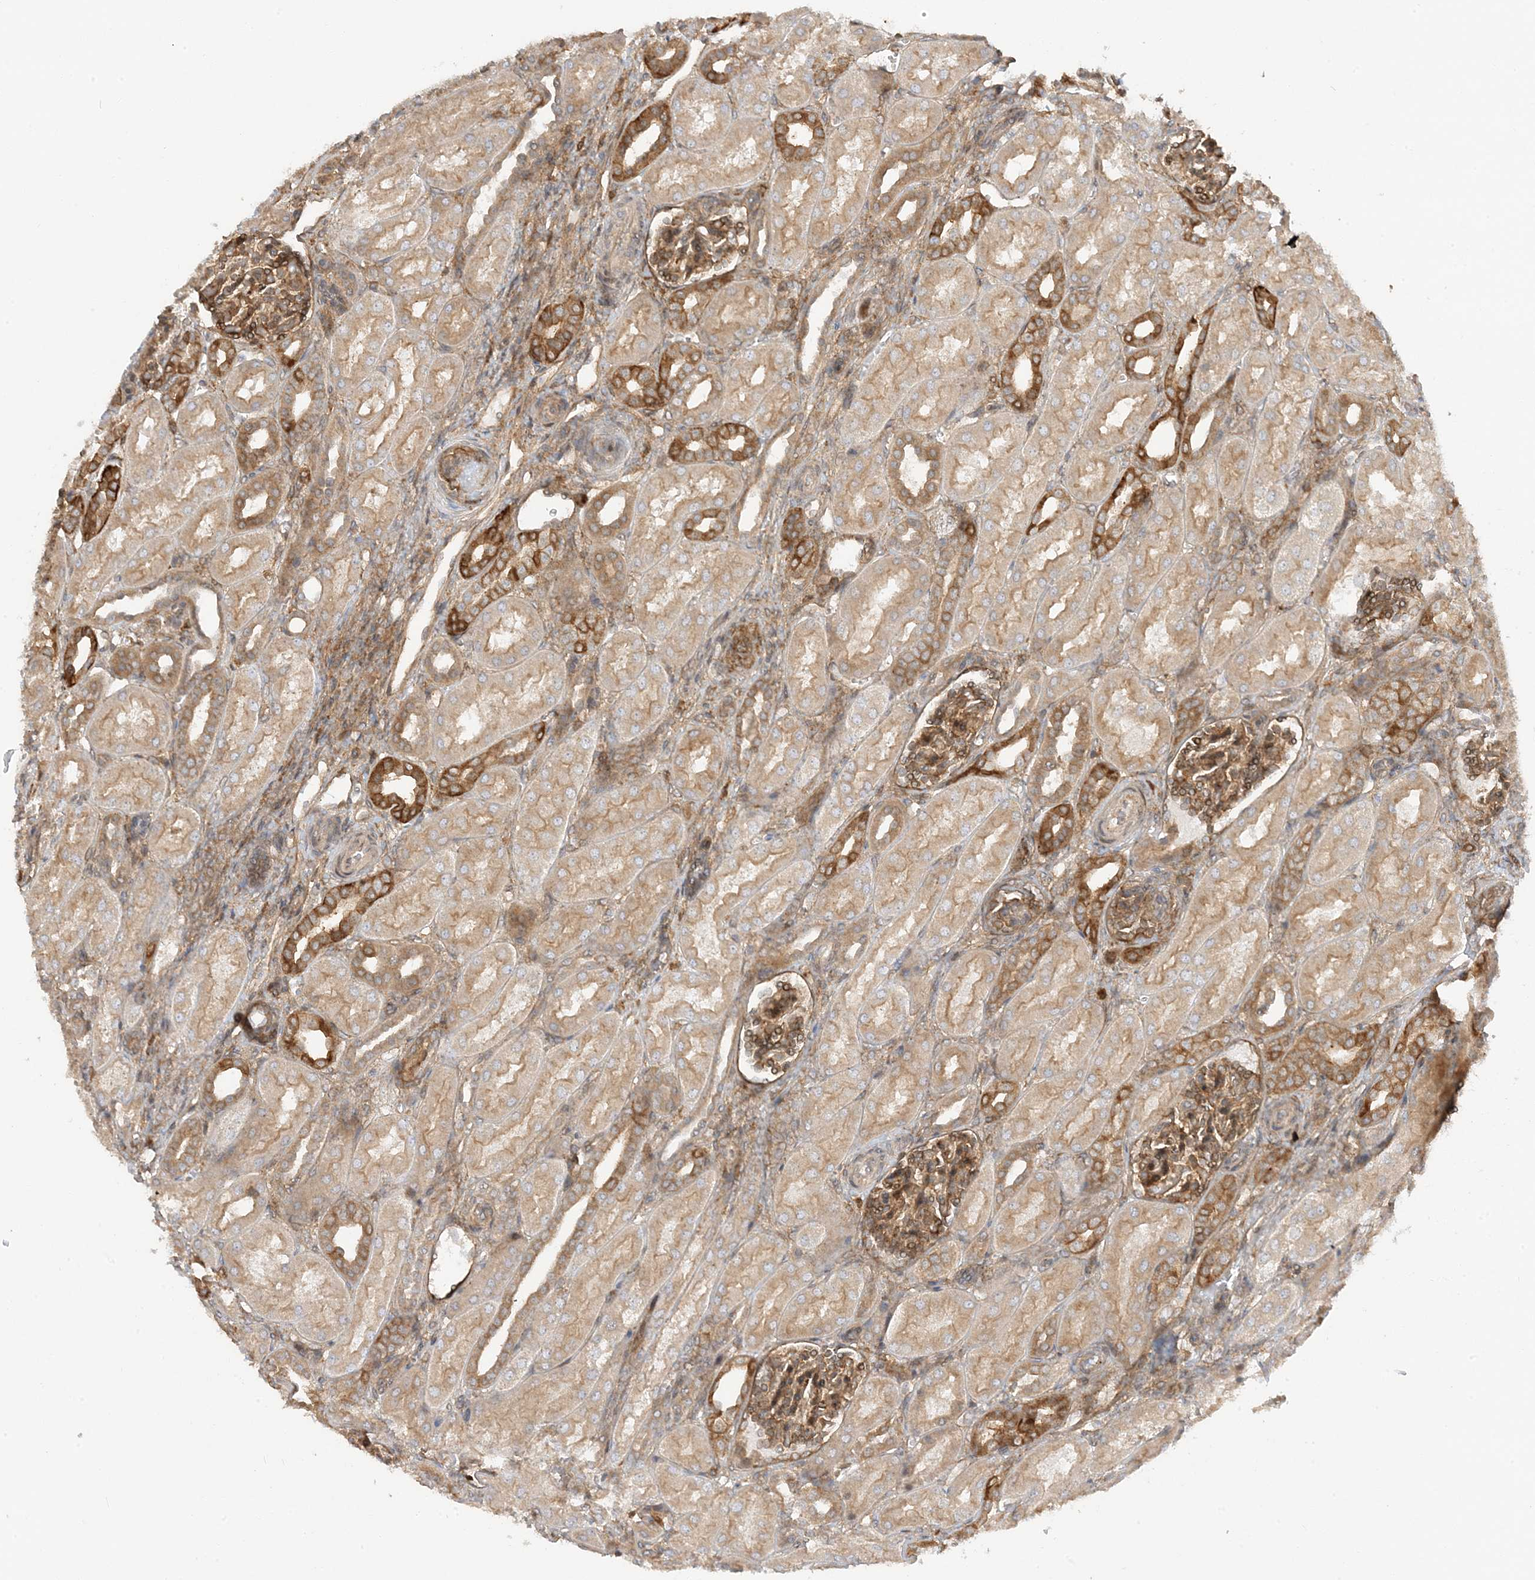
{"staining": {"intensity": "moderate", "quantity": ">75%", "location": "cytoplasmic/membranous"}, "tissue": "kidney", "cell_type": "Cells in glomeruli", "image_type": "normal", "snomed": [{"axis": "morphology", "description": "Normal tissue, NOS"}, {"axis": "morphology", "description": "Neoplasm, malignant, NOS"}, {"axis": "topography", "description": "Kidney"}], "caption": "Immunohistochemical staining of unremarkable human kidney demonstrates >75% levels of moderate cytoplasmic/membranous protein staining in approximately >75% of cells in glomeruli. Nuclei are stained in blue.", "gene": "SCARF2", "patient": {"sex": "female", "age": 1}}